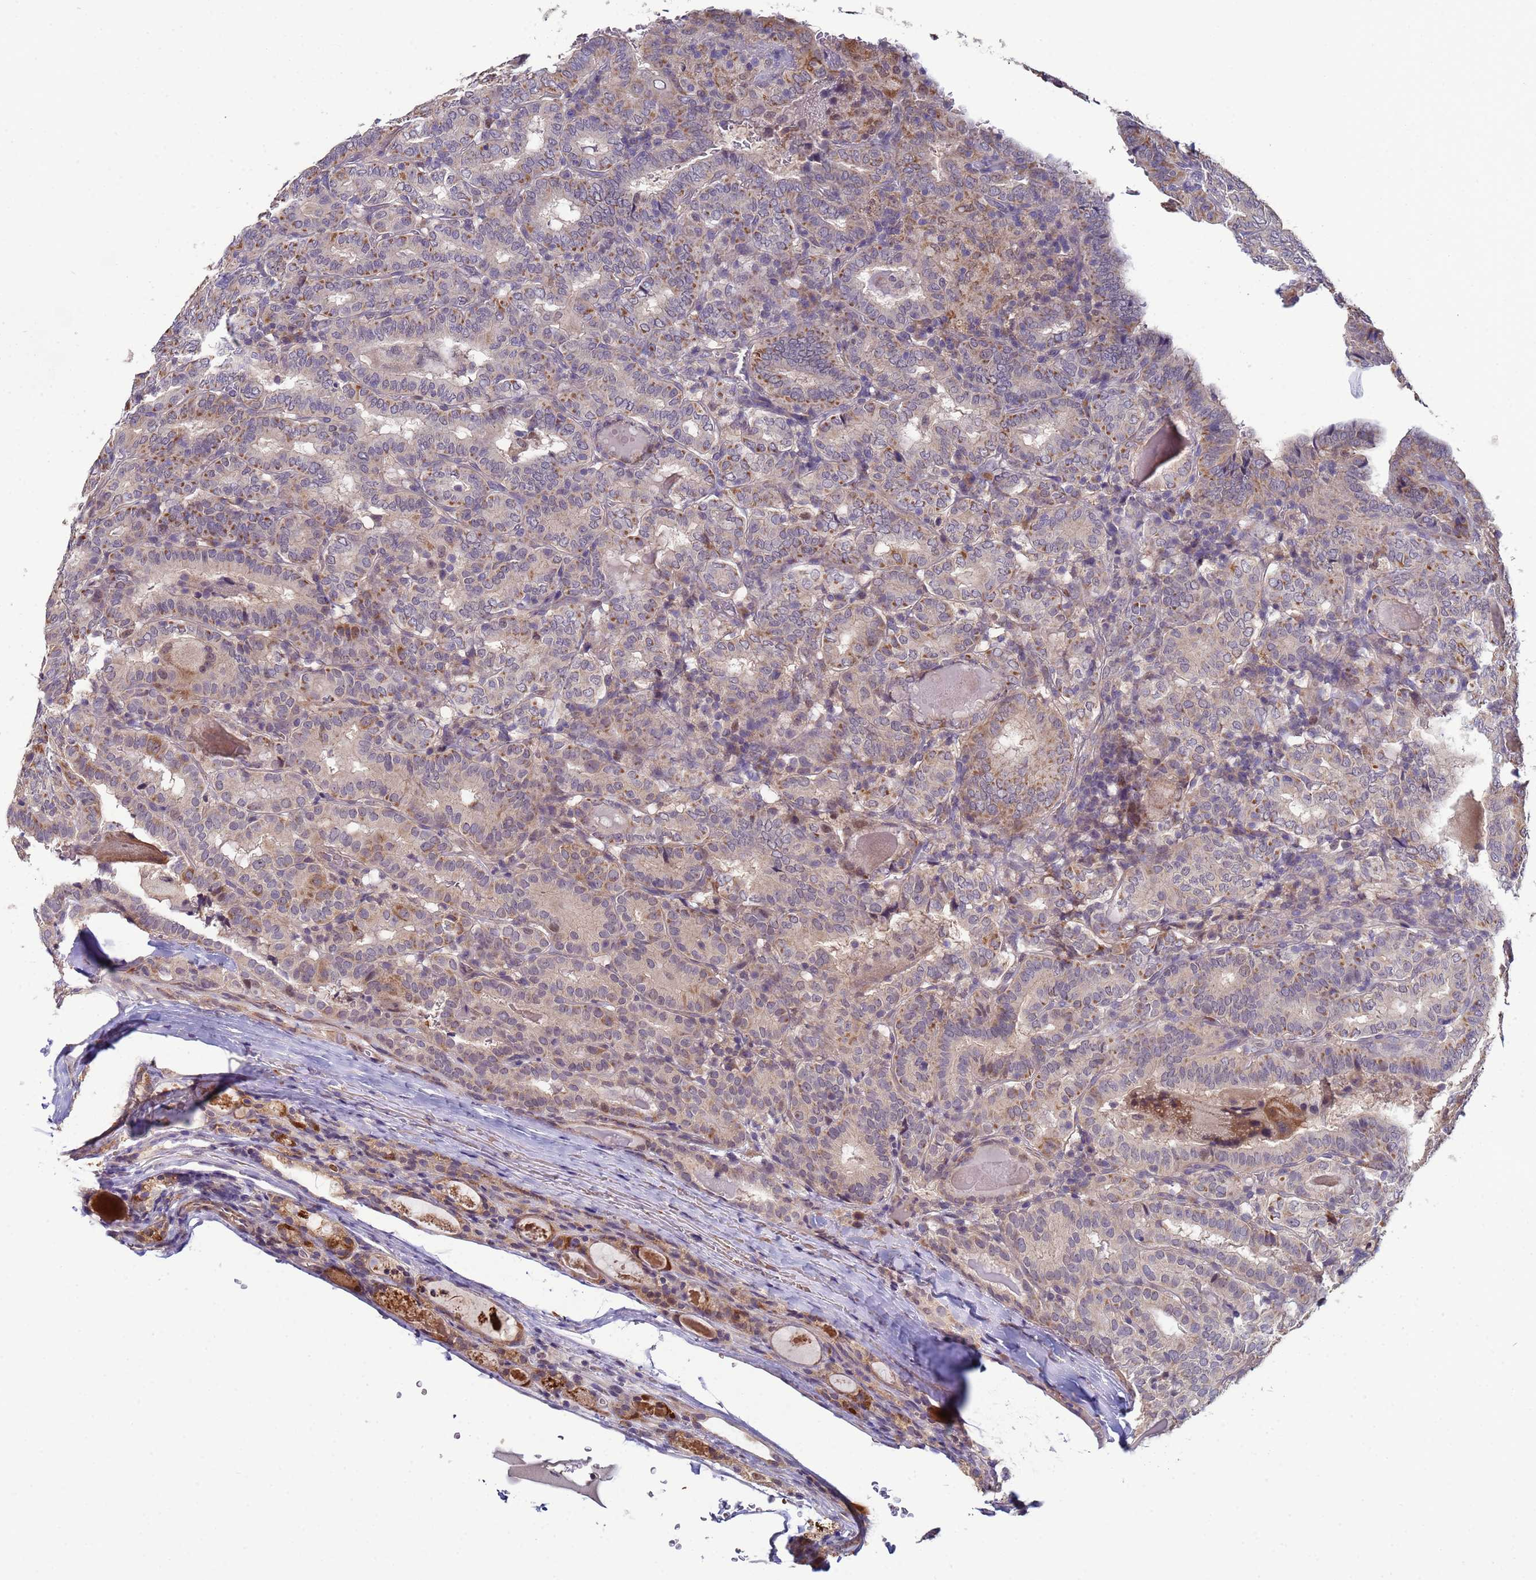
{"staining": {"intensity": "moderate", "quantity": "<25%", "location": "cytoplasmic/membranous,nuclear"}, "tissue": "thyroid cancer", "cell_type": "Tumor cells", "image_type": "cancer", "snomed": [{"axis": "morphology", "description": "Papillary adenocarcinoma, NOS"}, {"axis": "topography", "description": "Thyroid gland"}], "caption": "Thyroid cancer (papillary adenocarcinoma) was stained to show a protein in brown. There is low levels of moderate cytoplasmic/membranous and nuclear expression in about <25% of tumor cells. Using DAB (3,3'-diaminobenzidine) (brown) and hematoxylin (blue) stains, captured at high magnification using brightfield microscopy.", "gene": "CLHC1", "patient": {"sex": "female", "age": 72}}